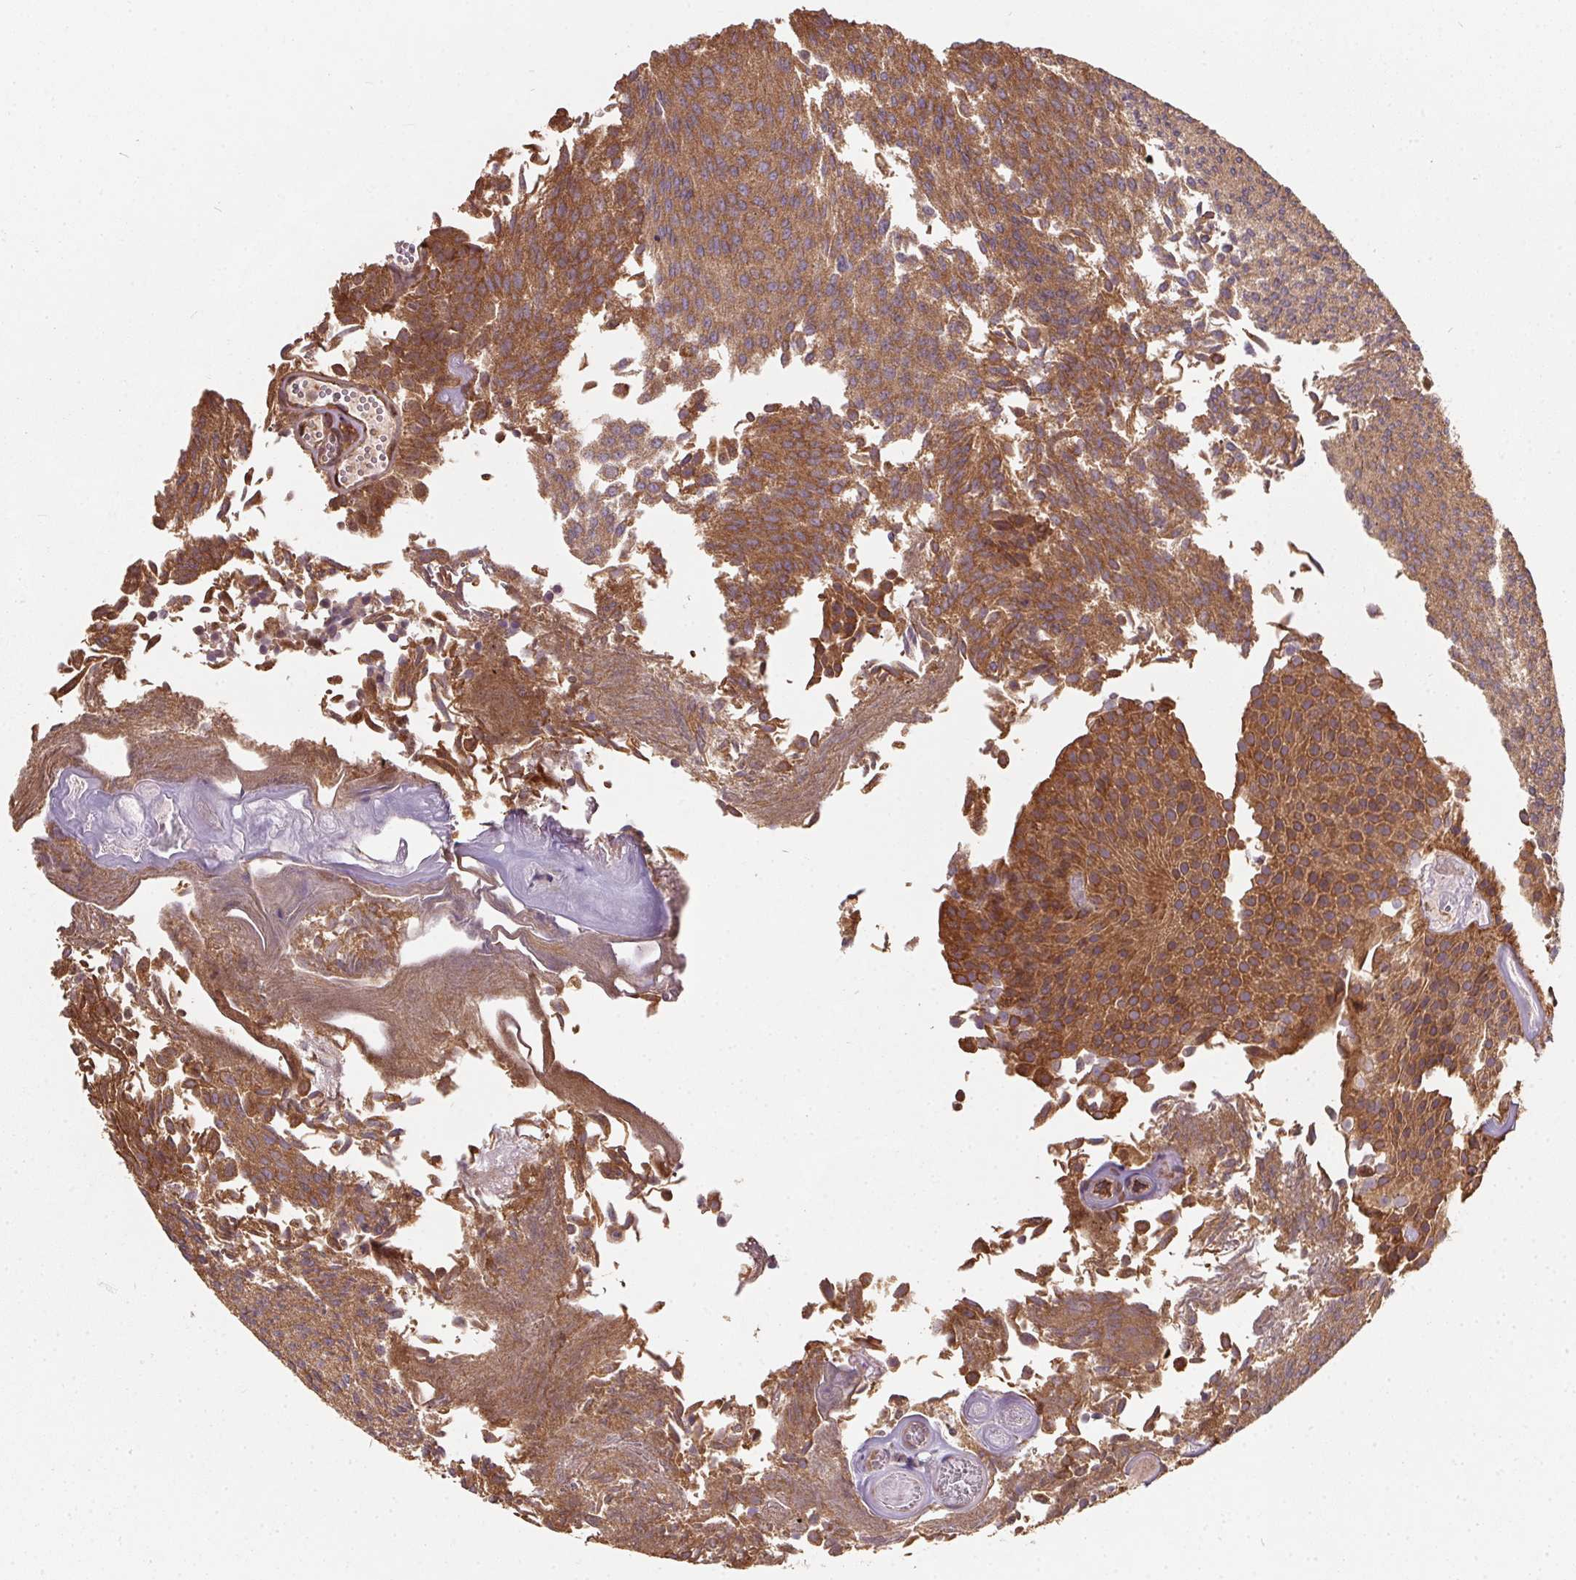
{"staining": {"intensity": "strong", "quantity": ">75%", "location": "cytoplasmic/membranous"}, "tissue": "urothelial cancer", "cell_type": "Tumor cells", "image_type": "cancer", "snomed": [{"axis": "morphology", "description": "Urothelial carcinoma, Low grade"}, {"axis": "topography", "description": "Urinary bladder"}], "caption": "Low-grade urothelial carcinoma tissue displays strong cytoplasmic/membranous positivity in about >75% of tumor cells", "gene": "EIF2S1", "patient": {"sex": "male", "age": 82}}